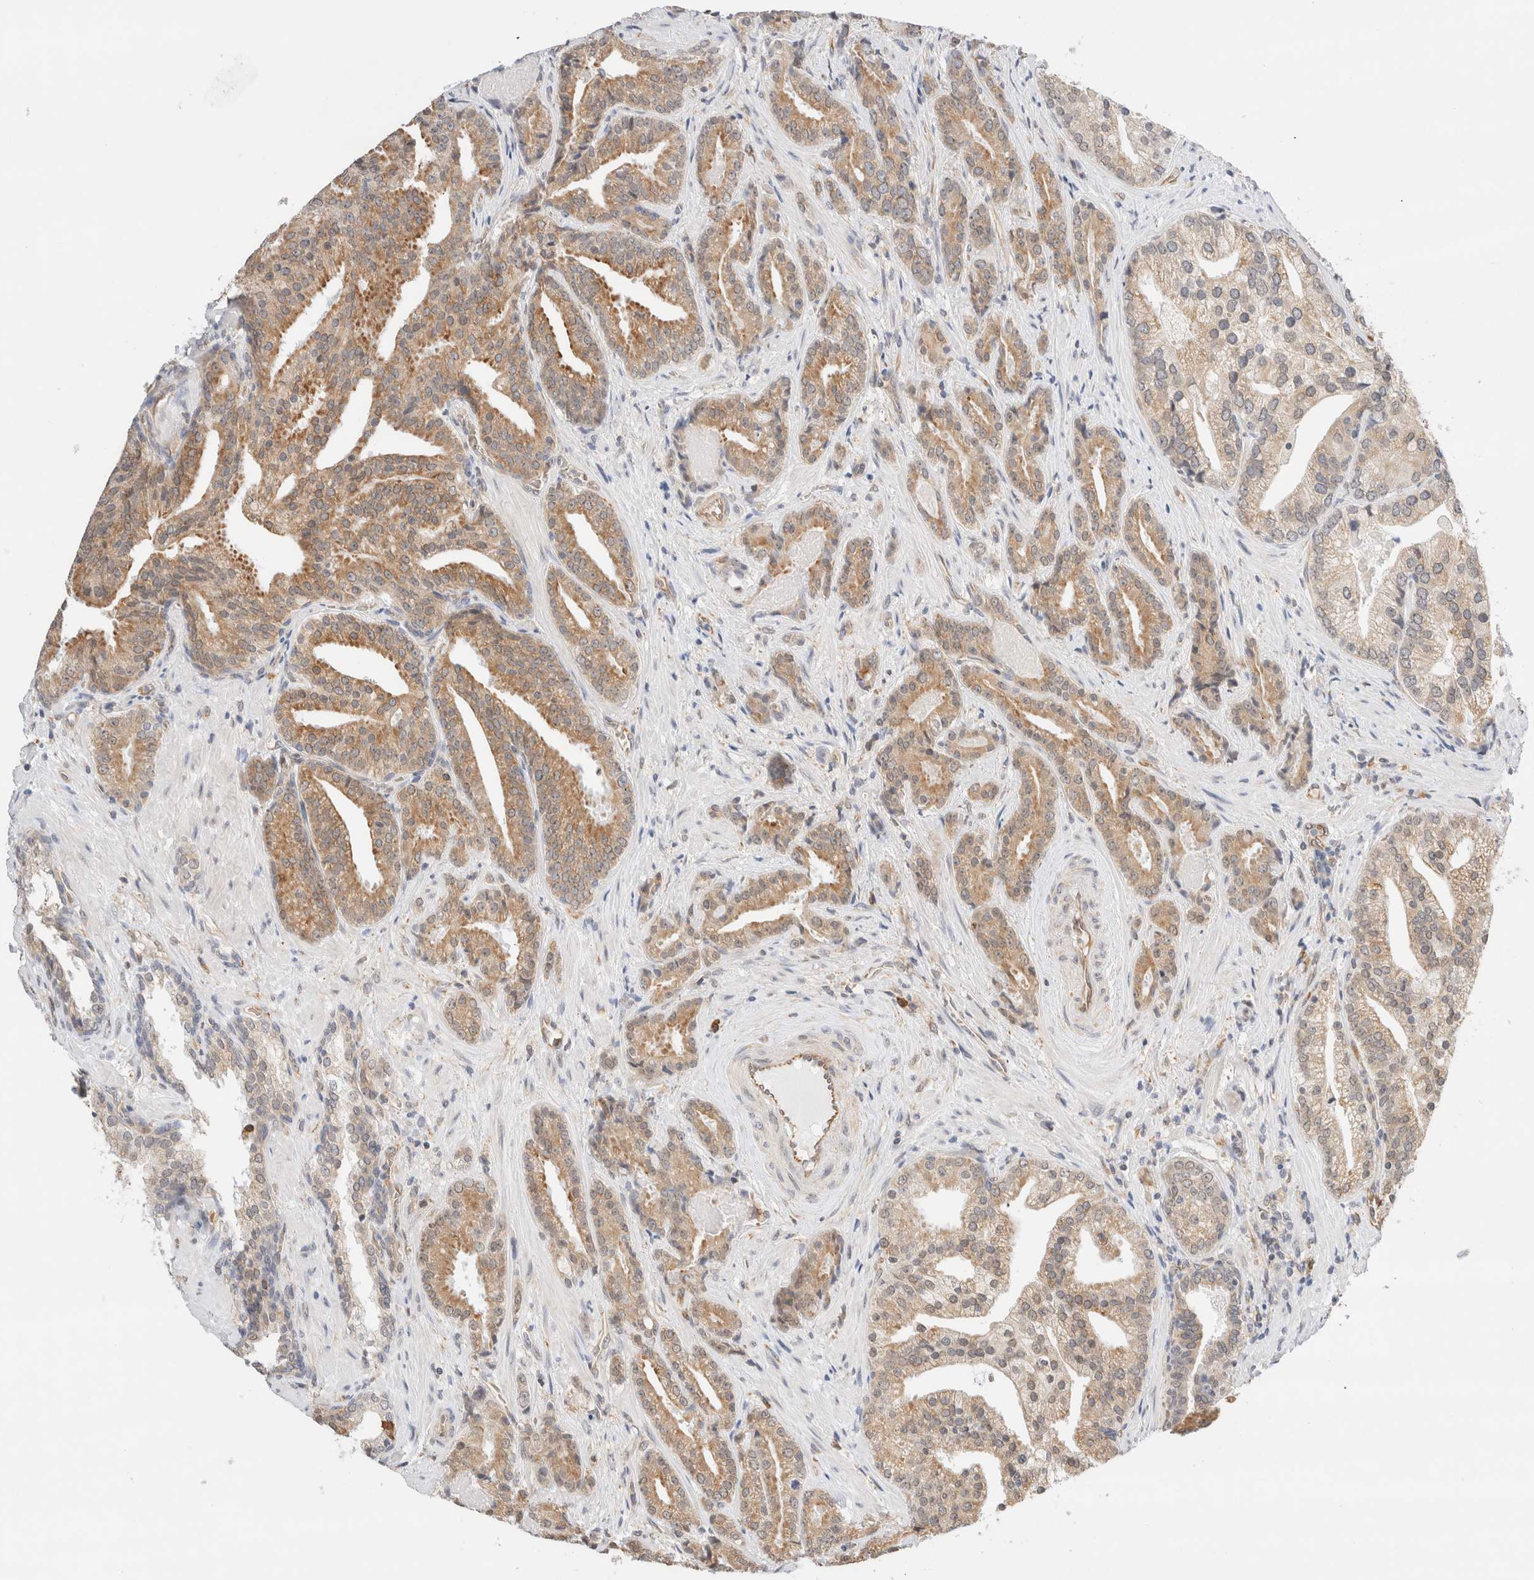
{"staining": {"intensity": "moderate", "quantity": ">75%", "location": "cytoplasmic/membranous"}, "tissue": "prostate cancer", "cell_type": "Tumor cells", "image_type": "cancer", "snomed": [{"axis": "morphology", "description": "Adenocarcinoma, Low grade"}, {"axis": "topography", "description": "Prostate"}], "caption": "Prostate cancer (low-grade adenocarcinoma) stained for a protein exhibits moderate cytoplasmic/membranous positivity in tumor cells.", "gene": "SYVN1", "patient": {"sex": "male", "age": 67}}